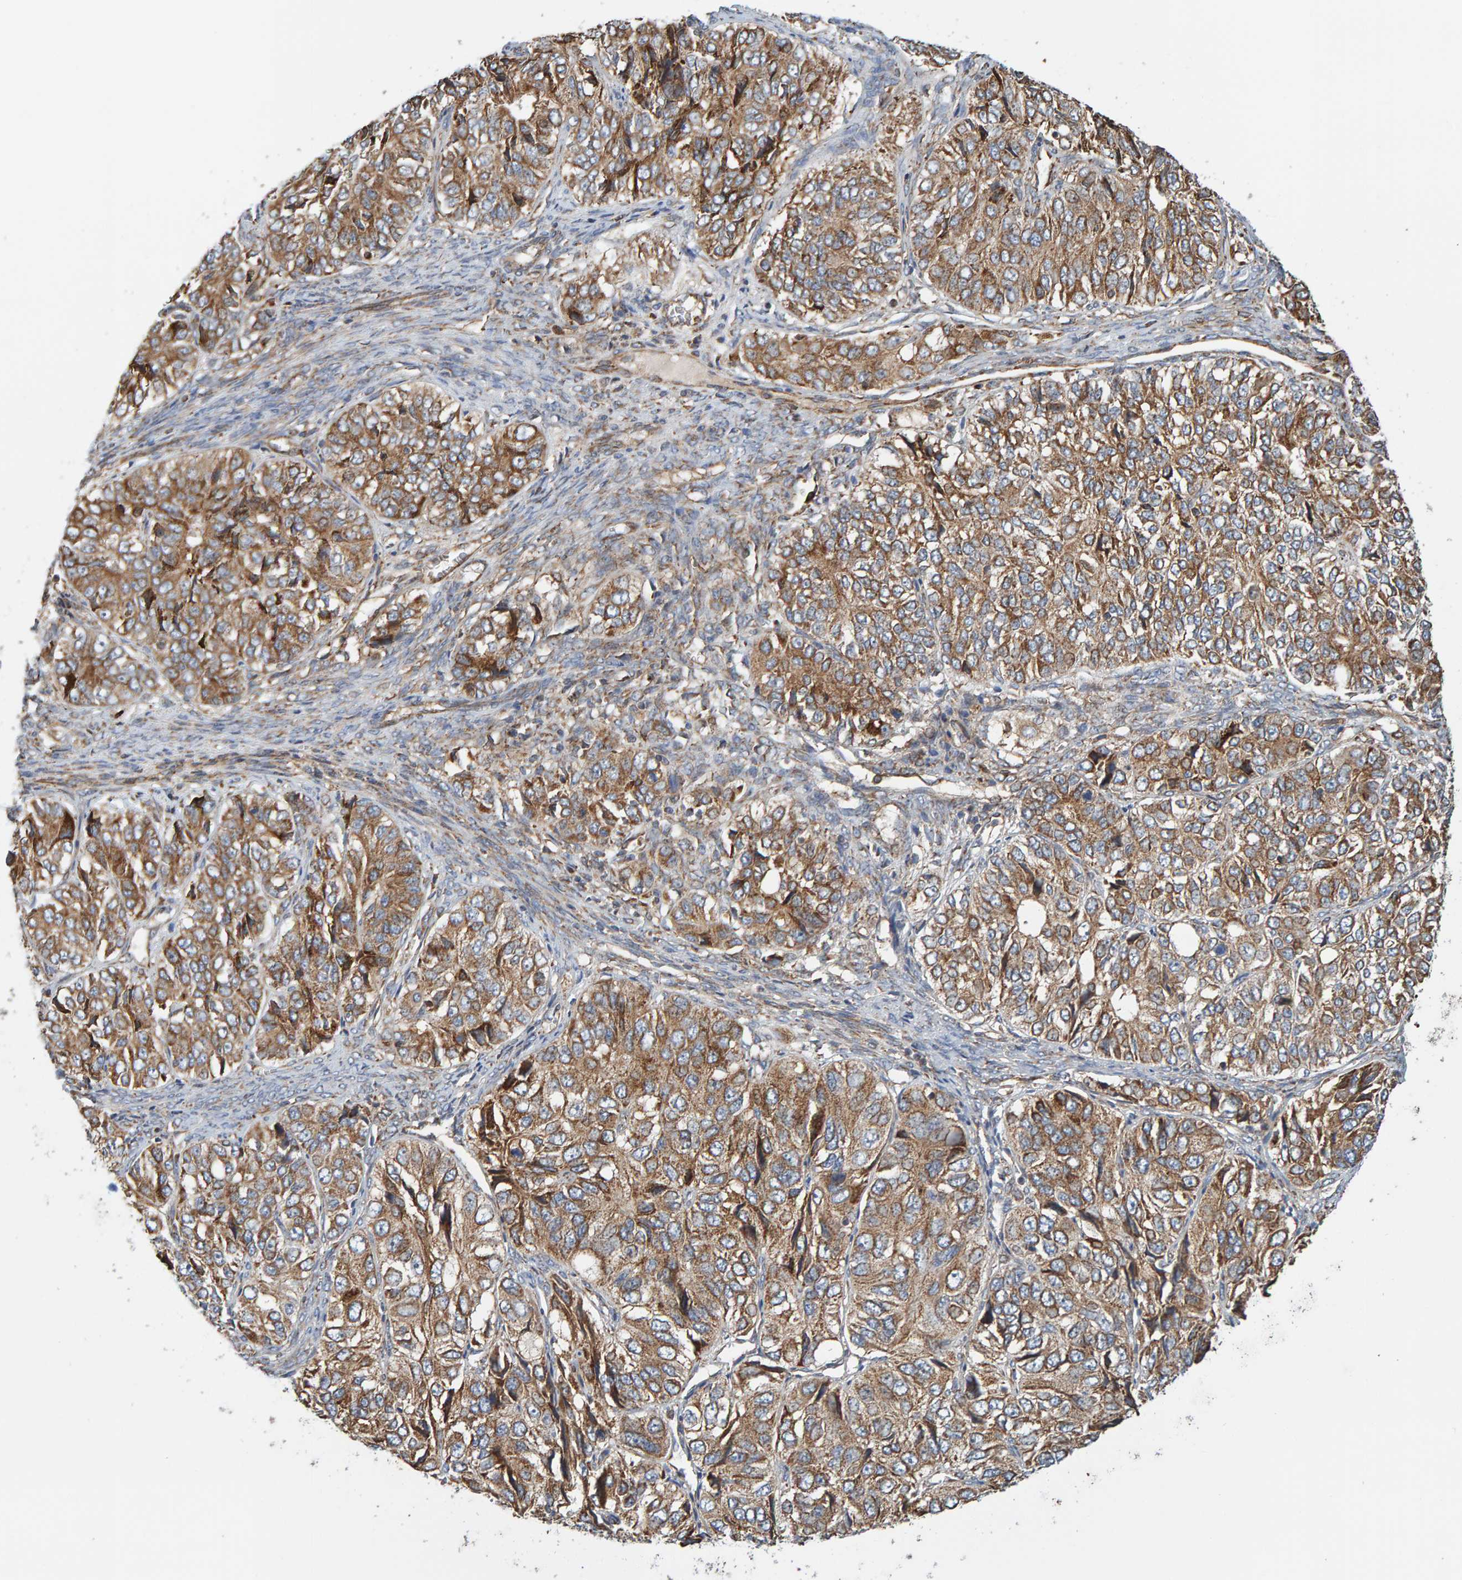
{"staining": {"intensity": "moderate", "quantity": ">75%", "location": "cytoplasmic/membranous"}, "tissue": "ovarian cancer", "cell_type": "Tumor cells", "image_type": "cancer", "snomed": [{"axis": "morphology", "description": "Carcinoma, endometroid"}, {"axis": "topography", "description": "Ovary"}], "caption": "A medium amount of moderate cytoplasmic/membranous positivity is seen in about >75% of tumor cells in ovarian endometroid carcinoma tissue. The protein is stained brown, and the nuclei are stained in blue (DAB IHC with brightfield microscopy, high magnification).", "gene": "MRPL45", "patient": {"sex": "female", "age": 51}}